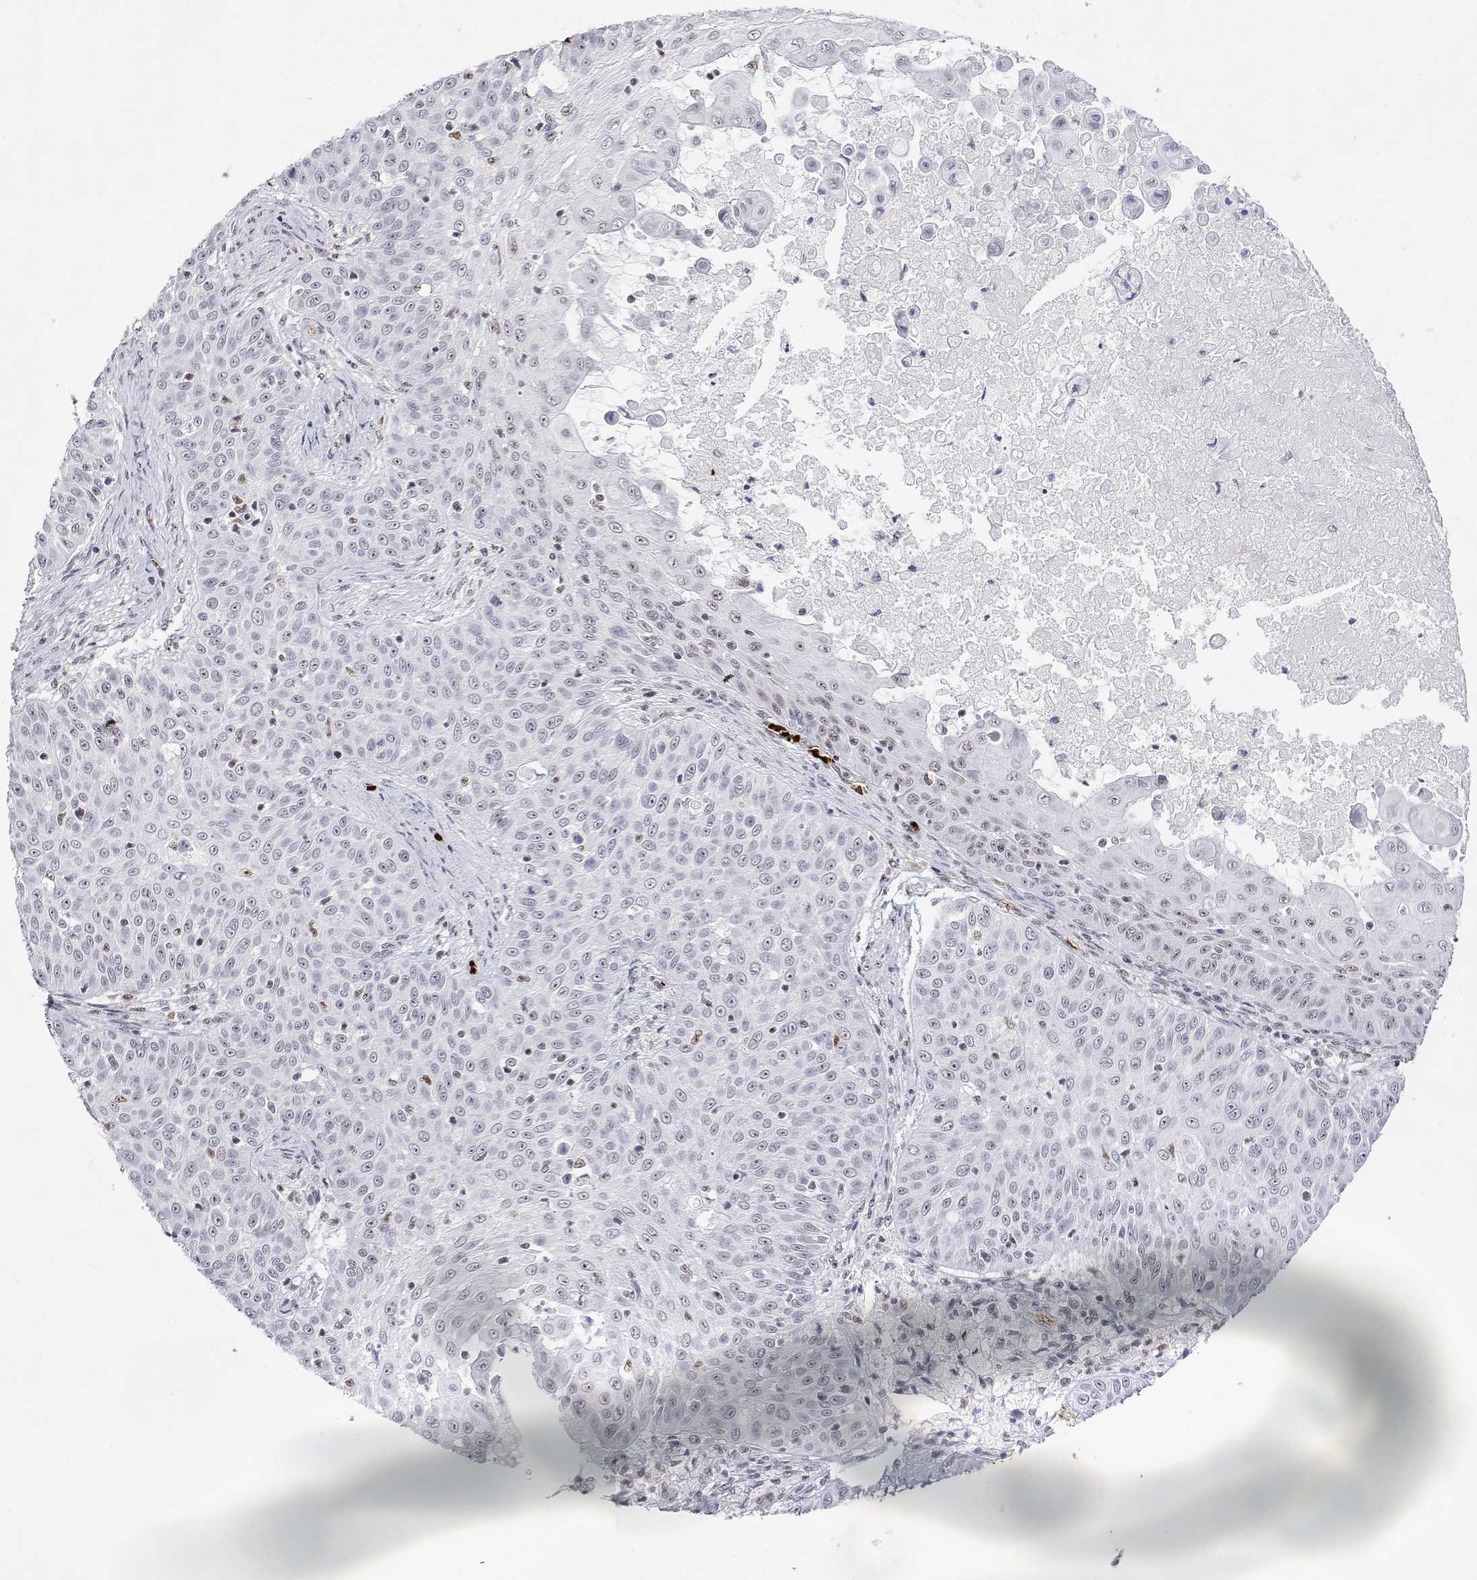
{"staining": {"intensity": "moderate", "quantity": "25%-75%", "location": "nuclear"}, "tissue": "skin cancer", "cell_type": "Tumor cells", "image_type": "cancer", "snomed": [{"axis": "morphology", "description": "Squamous cell carcinoma, NOS"}, {"axis": "topography", "description": "Skin"}], "caption": "Immunohistochemistry (IHC) staining of squamous cell carcinoma (skin), which shows medium levels of moderate nuclear positivity in about 25%-75% of tumor cells indicating moderate nuclear protein expression. The staining was performed using DAB (brown) for protein detection and nuclei were counterstained in hematoxylin (blue).", "gene": "ADAR", "patient": {"sex": "male", "age": 82}}